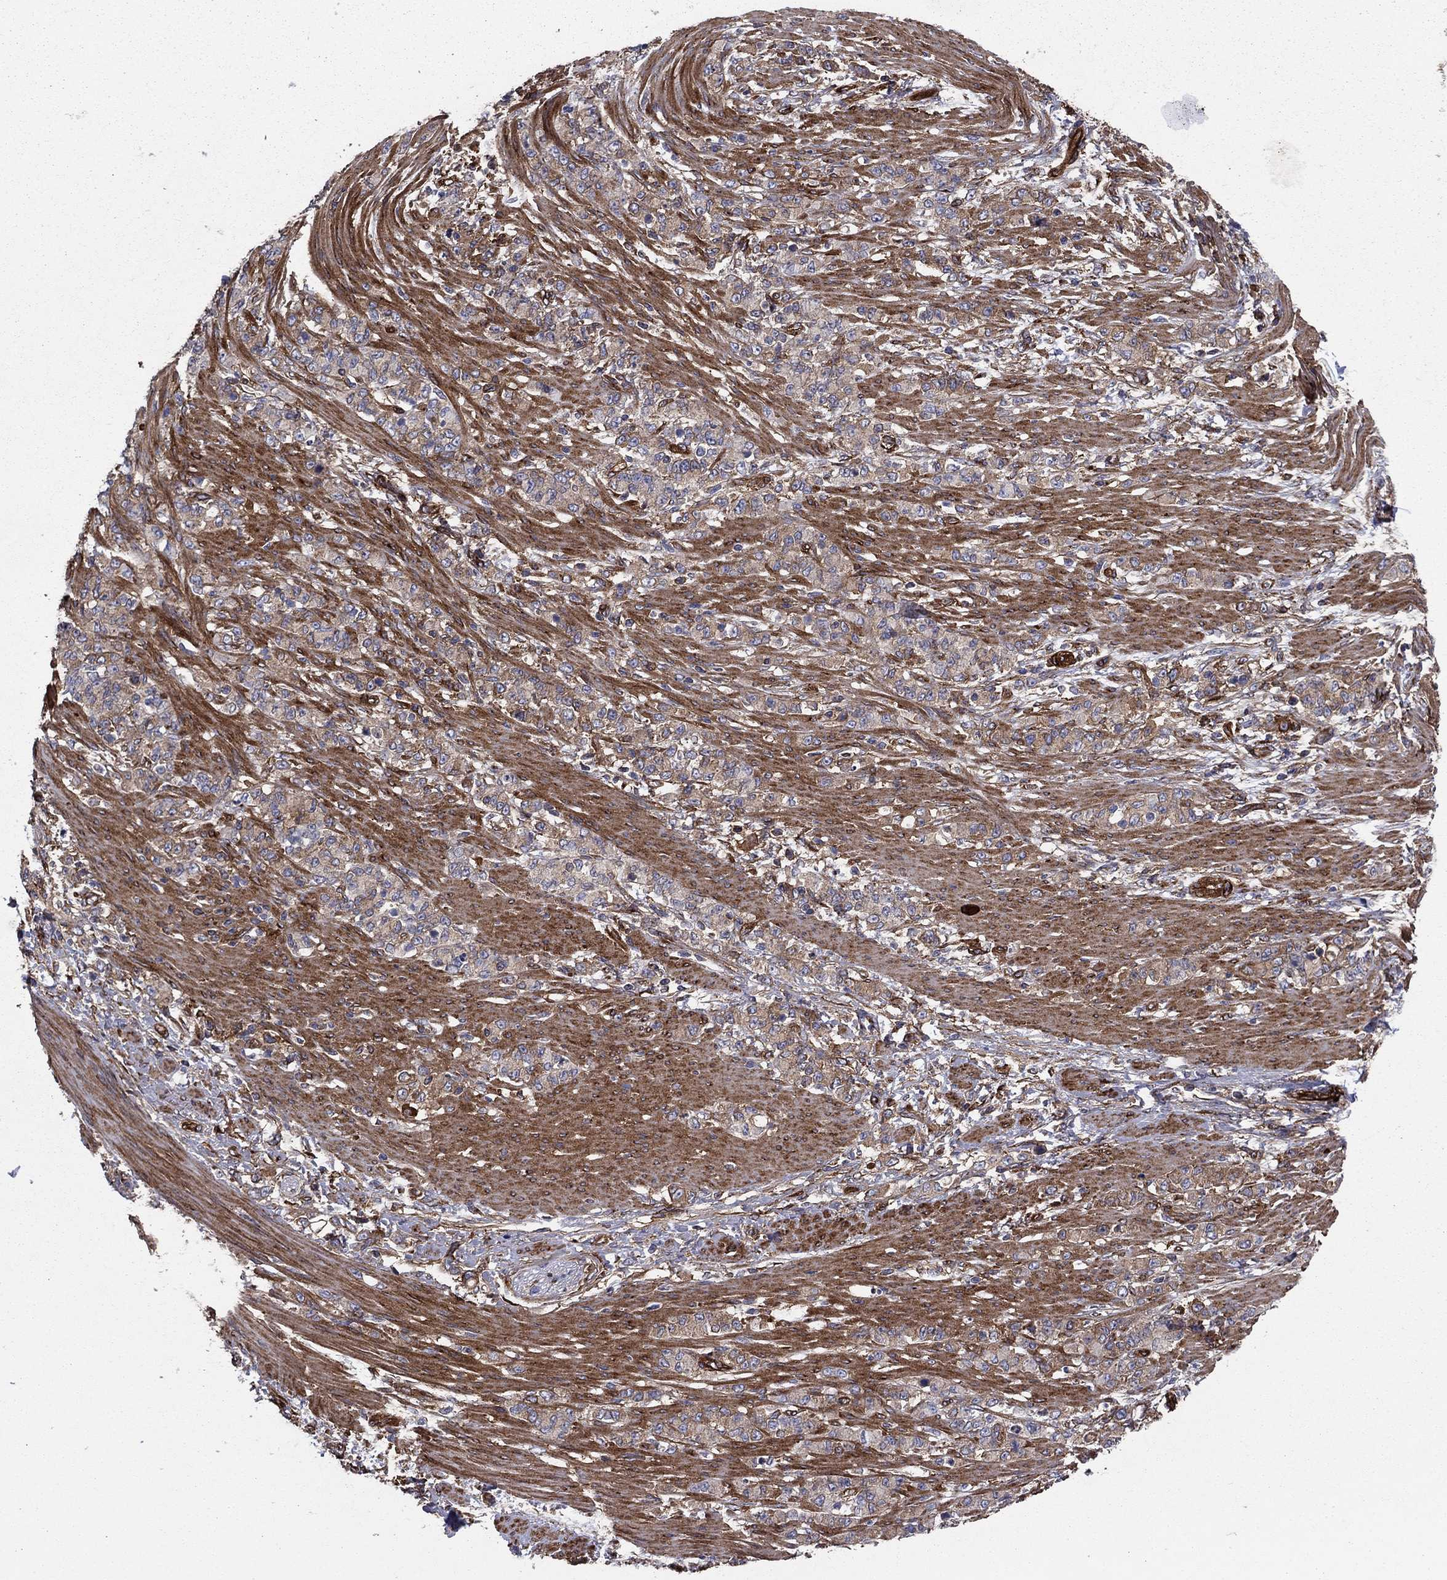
{"staining": {"intensity": "weak", "quantity": "25%-75%", "location": "cytoplasmic/membranous"}, "tissue": "stomach cancer", "cell_type": "Tumor cells", "image_type": "cancer", "snomed": [{"axis": "morphology", "description": "Normal tissue, NOS"}, {"axis": "morphology", "description": "Adenocarcinoma, NOS"}, {"axis": "topography", "description": "Stomach"}], "caption": "A histopathology image of stomach cancer (adenocarcinoma) stained for a protein demonstrates weak cytoplasmic/membranous brown staining in tumor cells.", "gene": "EHBP1L1", "patient": {"sex": "female", "age": 79}}